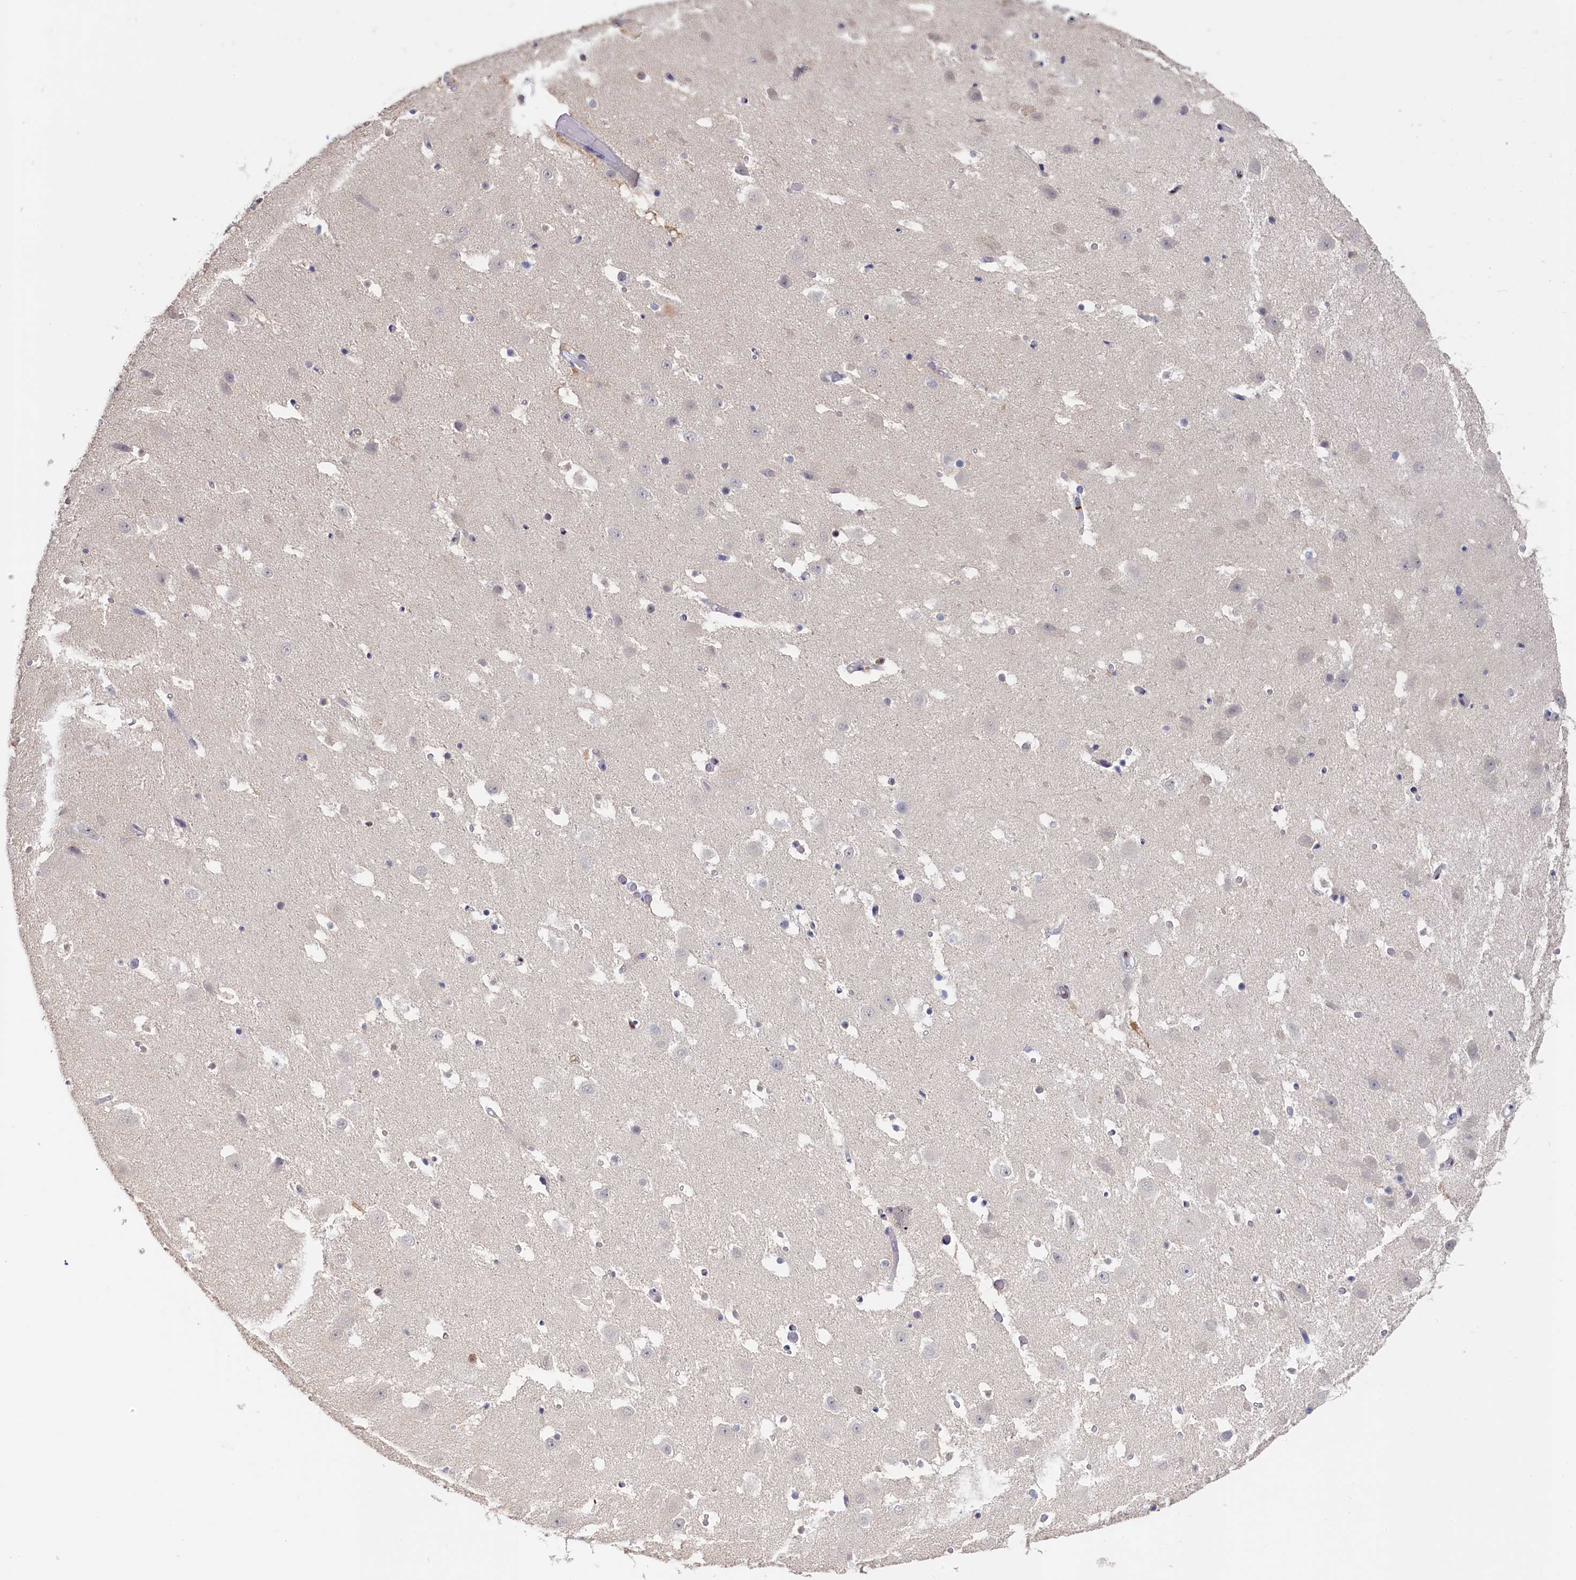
{"staining": {"intensity": "negative", "quantity": "none", "location": "none"}, "tissue": "hippocampus", "cell_type": "Glial cells", "image_type": "normal", "snomed": [{"axis": "morphology", "description": "Normal tissue, NOS"}, {"axis": "topography", "description": "Hippocampus"}], "caption": "Immunohistochemistry (IHC) of unremarkable human hippocampus displays no staining in glial cells. Nuclei are stained in blue.", "gene": "MOSPD3", "patient": {"sex": "female", "age": 52}}